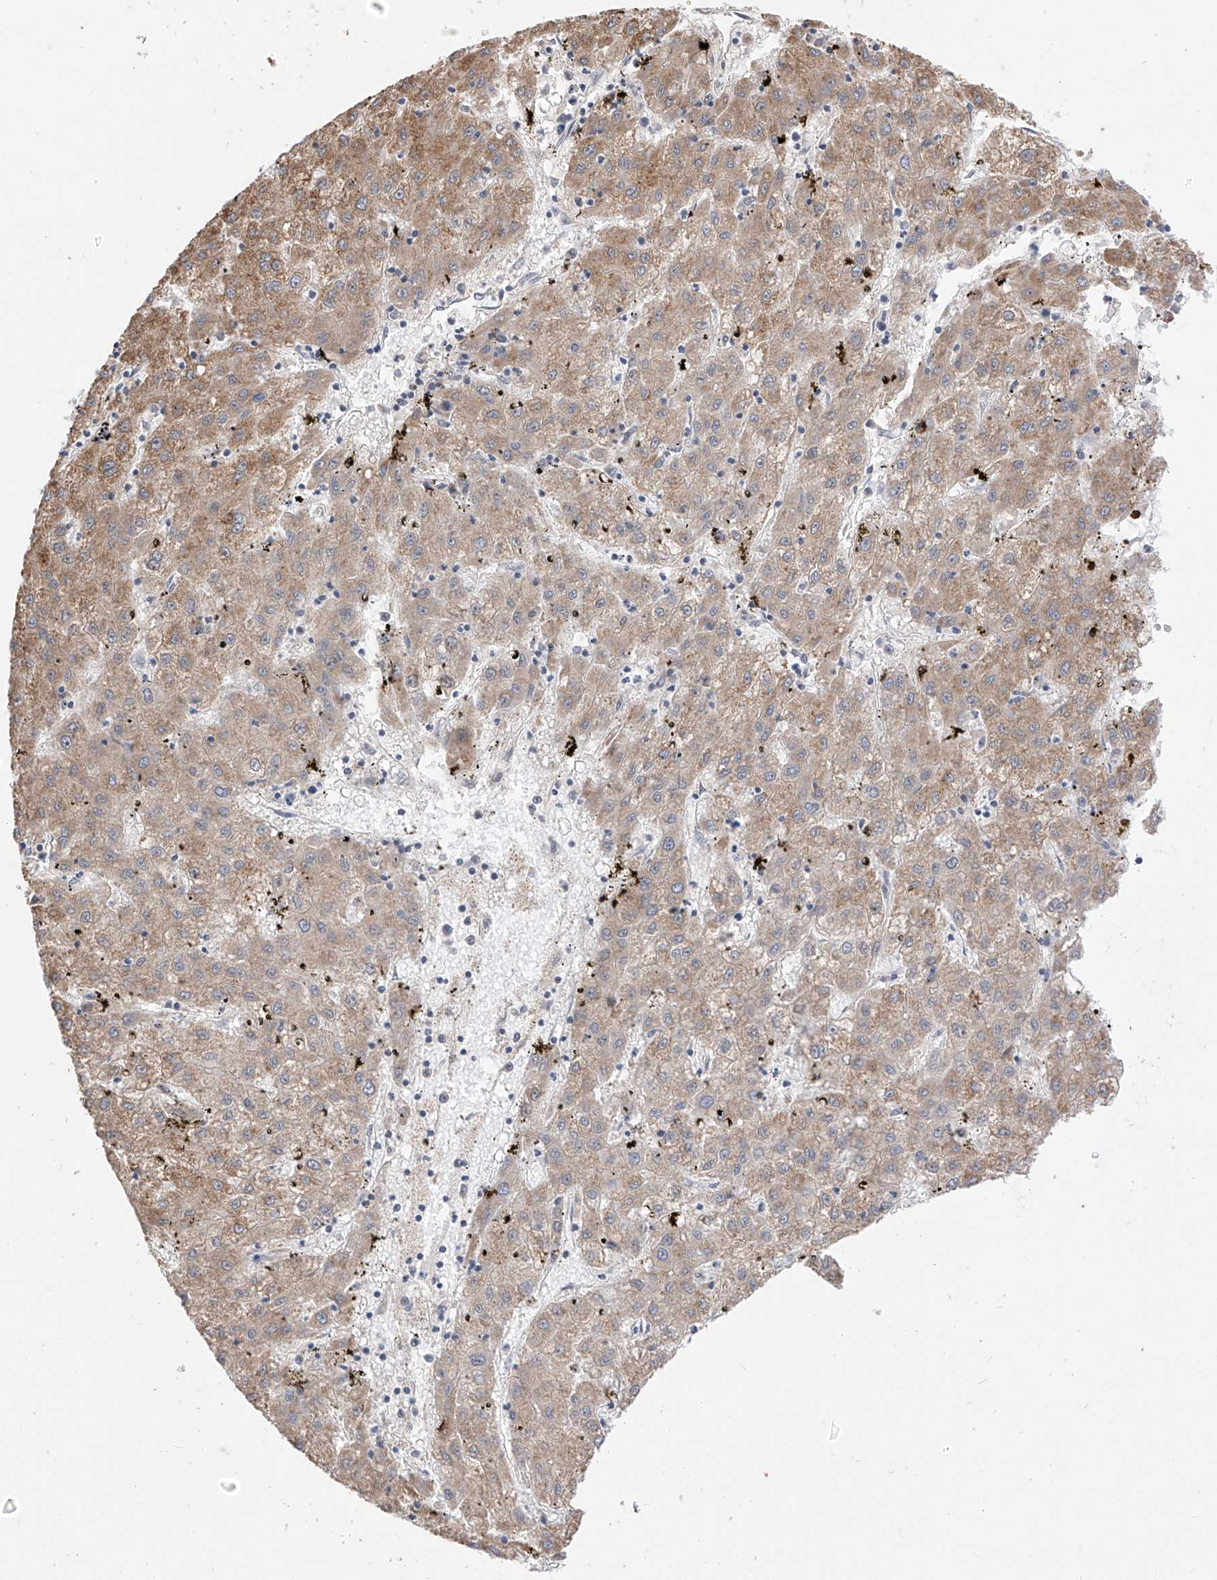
{"staining": {"intensity": "moderate", "quantity": "25%-75%", "location": "cytoplasmic/membranous"}, "tissue": "liver cancer", "cell_type": "Tumor cells", "image_type": "cancer", "snomed": [{"axis": "morphology", "description": "Carcinoma, Hepatocellular, NOS"}, {"axis": "topography", "description": "Liver"}], "caption": "Immunohistochemical staining of hepatocellular carcinoma (liver) reveals moderate cytoplasmic/membranous protein staining in about 25%-75% of tumor cells.", "gene": "LATS1", "patient": {"sex": "male", "age": 72}}